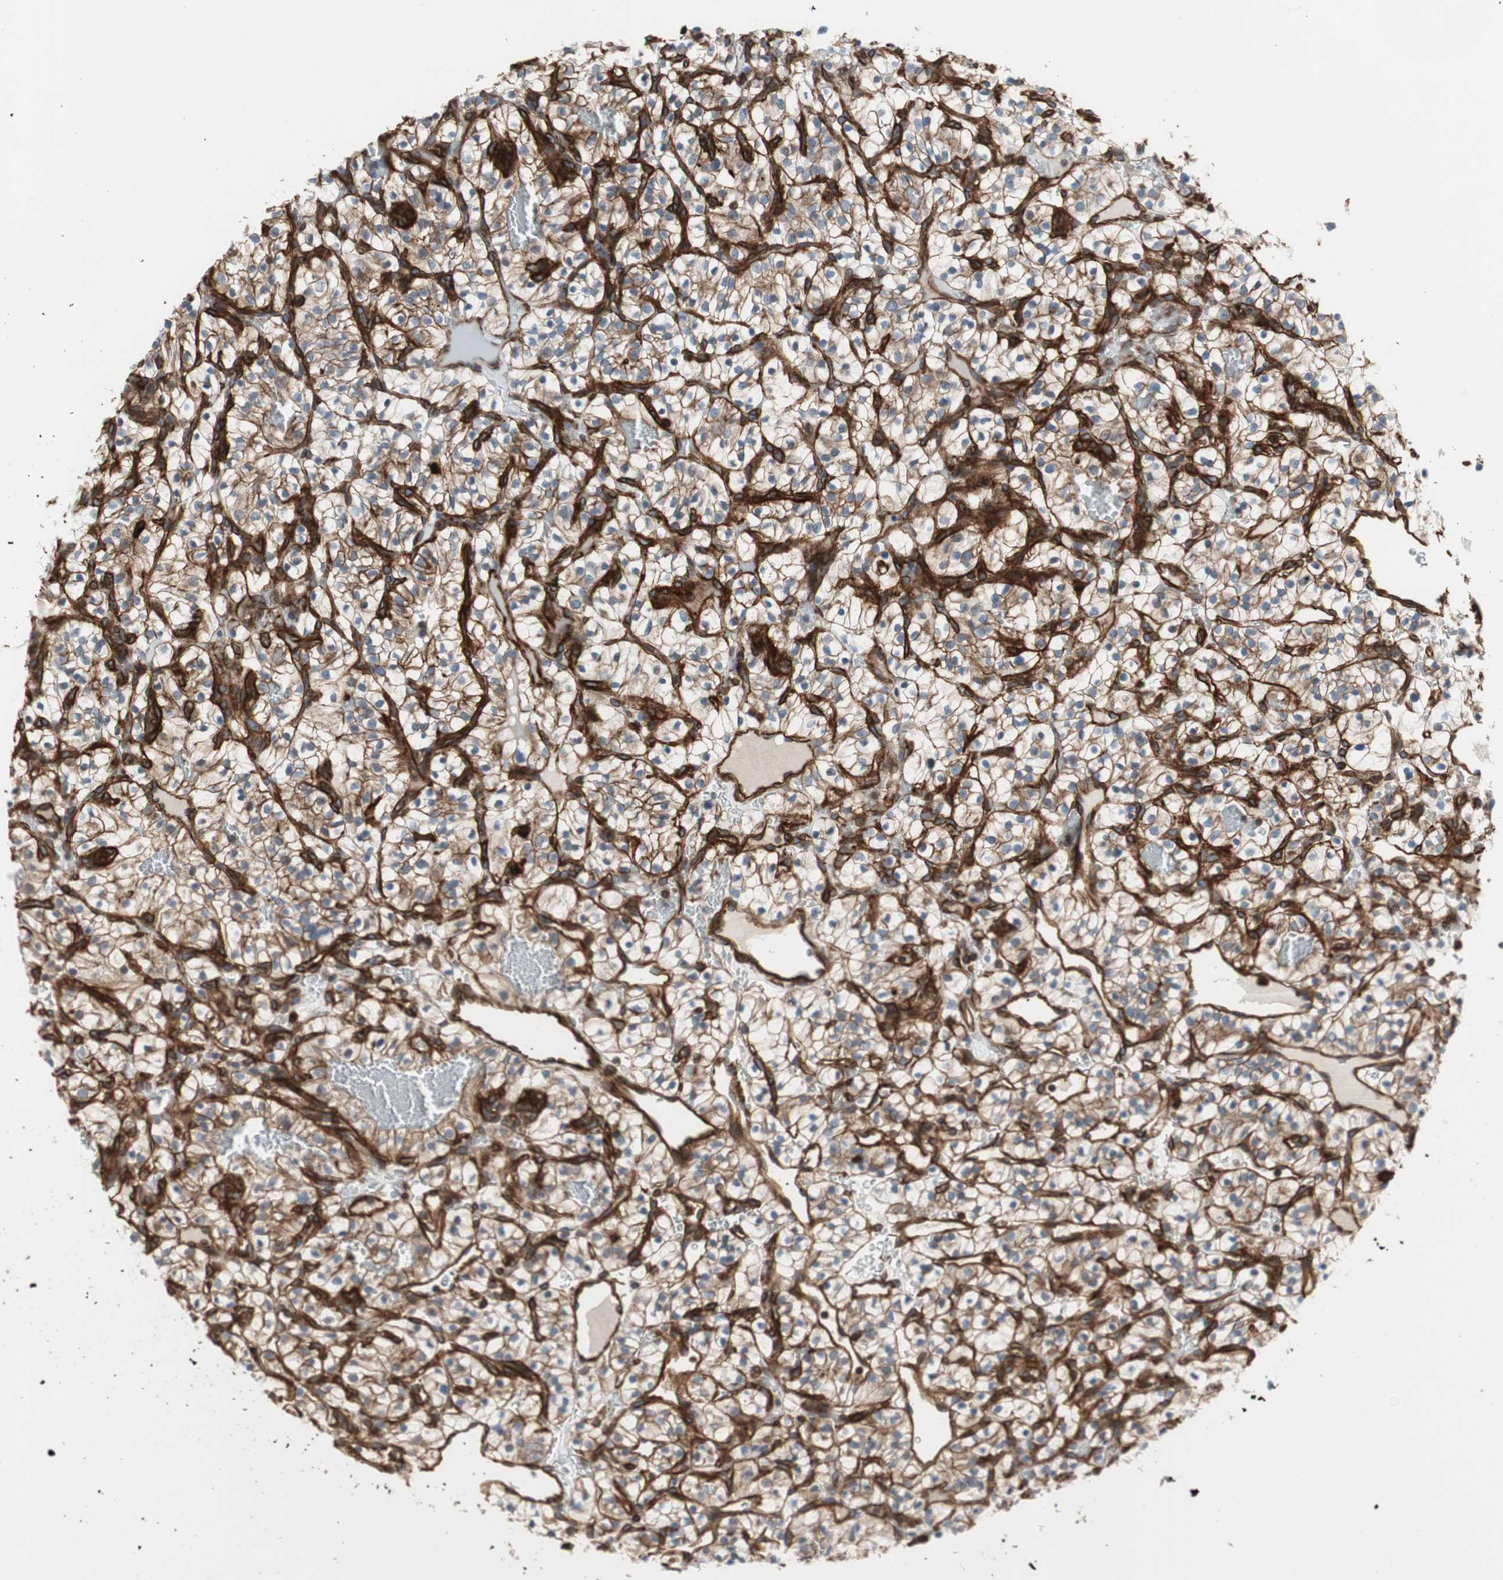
{"staining": {"intensity": "moderate", "quantity": "25%-75%", "location": "cytoplasmic/membranous"}, "tissue": "renal cancer", "cell_type": "Tumor cells", "image_type": "cancer", "snomed": [{"axis": "morphology", "description": "Adenocarcinoma, NOS"}, {"axis": "topography", "description": "Kidney"}], "caption": "The immunohistochemical stain shows moderate cytoplasmic/membranous positivity in tumor cells of renal adenocarcinoma tissue. (brown staining indicates protein expression, while blue staining denotes nuclei).", "gene": "TCTA", "patient": {"sex": "female", "age": 57}}